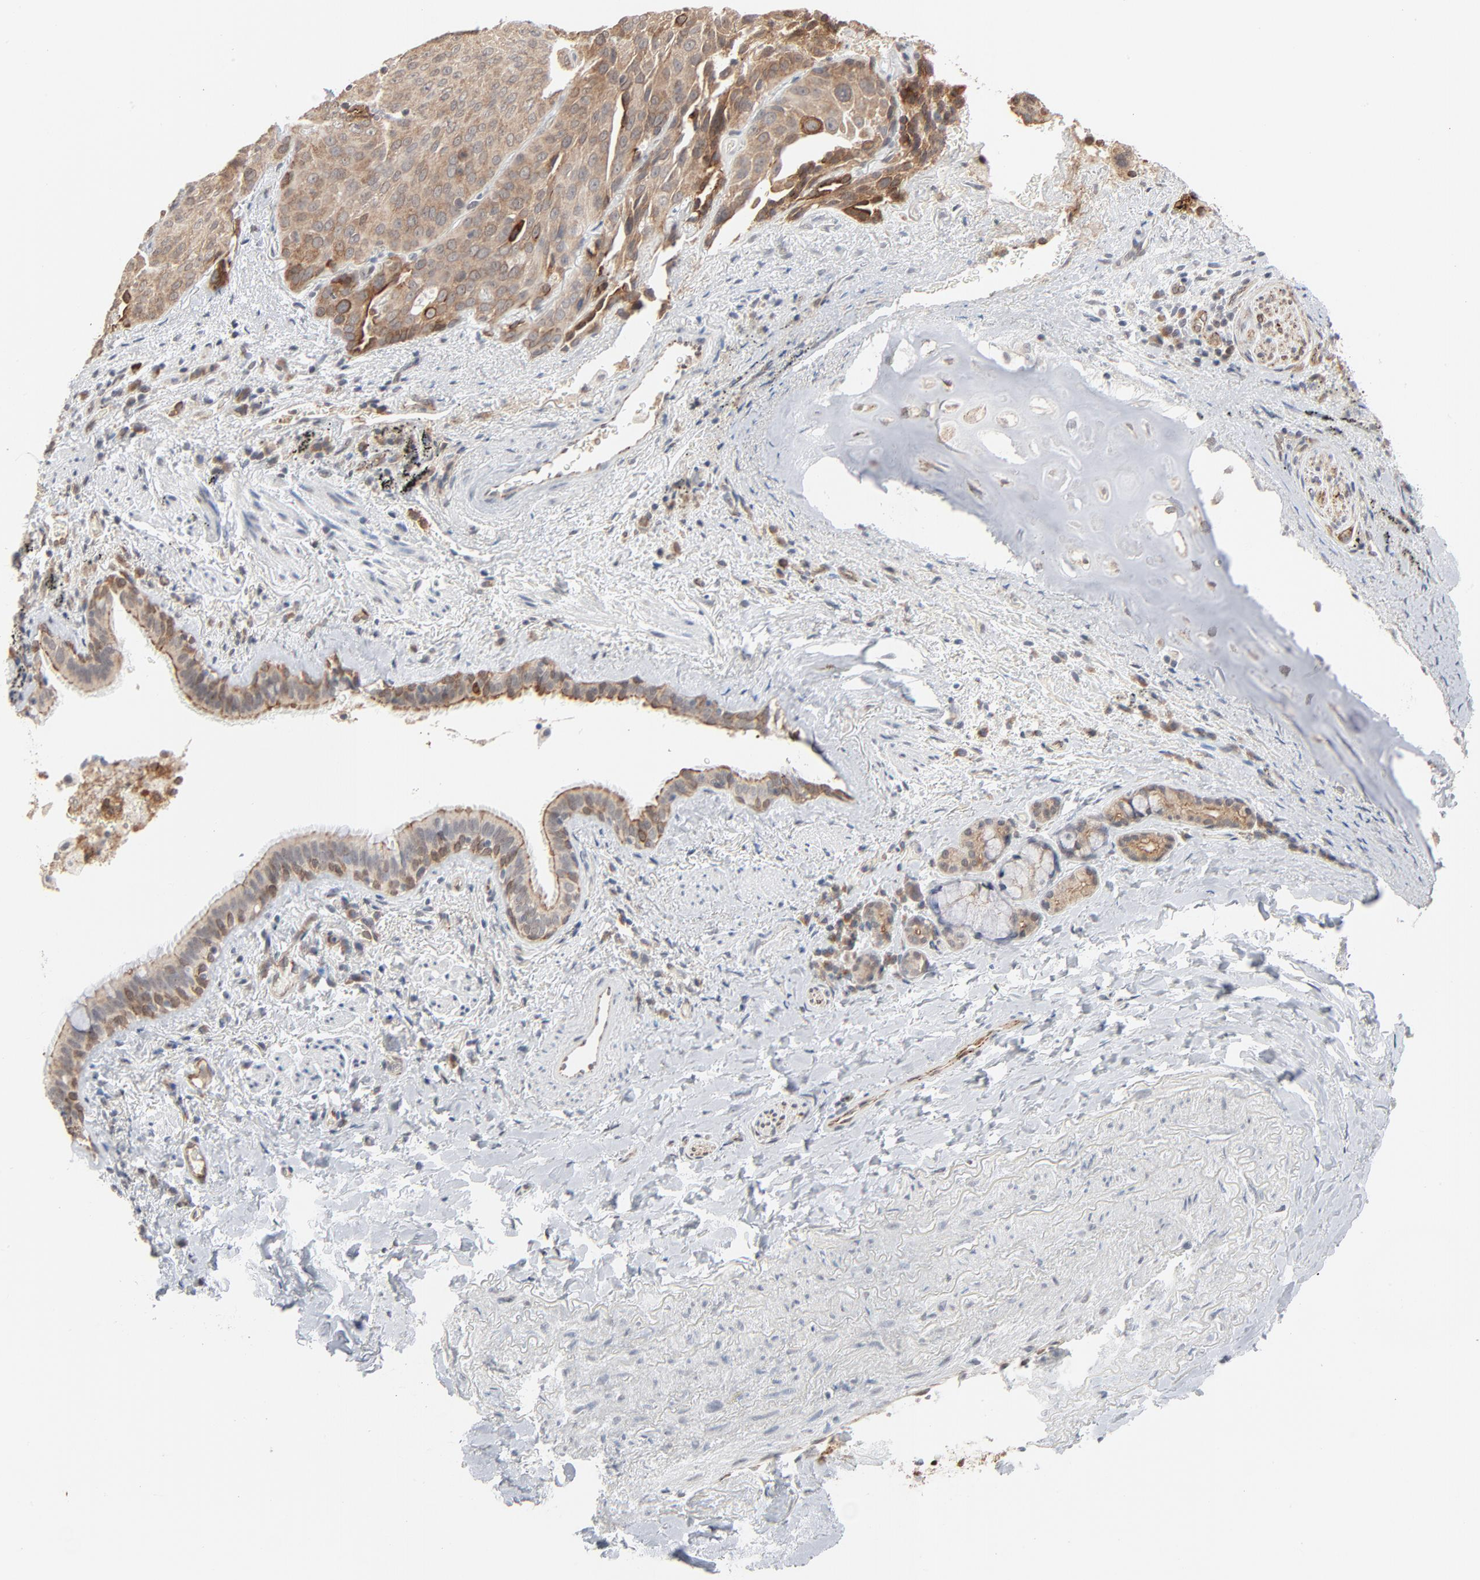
{"staining": {"intensity": "moderate", "quantity": ">75%", "location": "cytoplasmic/membranous"}, "tissue": "lung cancer", "cell_type": "Tumor cells", "image_type": "cancer", "snomed": [{"axis": "morphology", "description": "Squamous cell carcinoma, NOS"}, {"axis": "topography", "description": "Lung"}], "caption": "Lung cancer (squamous cell carcinoma) stained for a protein displays moderate cytoplasmic/membranous positivity in tumor cells. The staining is performed using DAB brown chromogen to label protein expression. The nuclei are counter-stained blue using hematoxylin.", "gene": "ITPR3", "patient": {"sex": "male", "age": 54}}